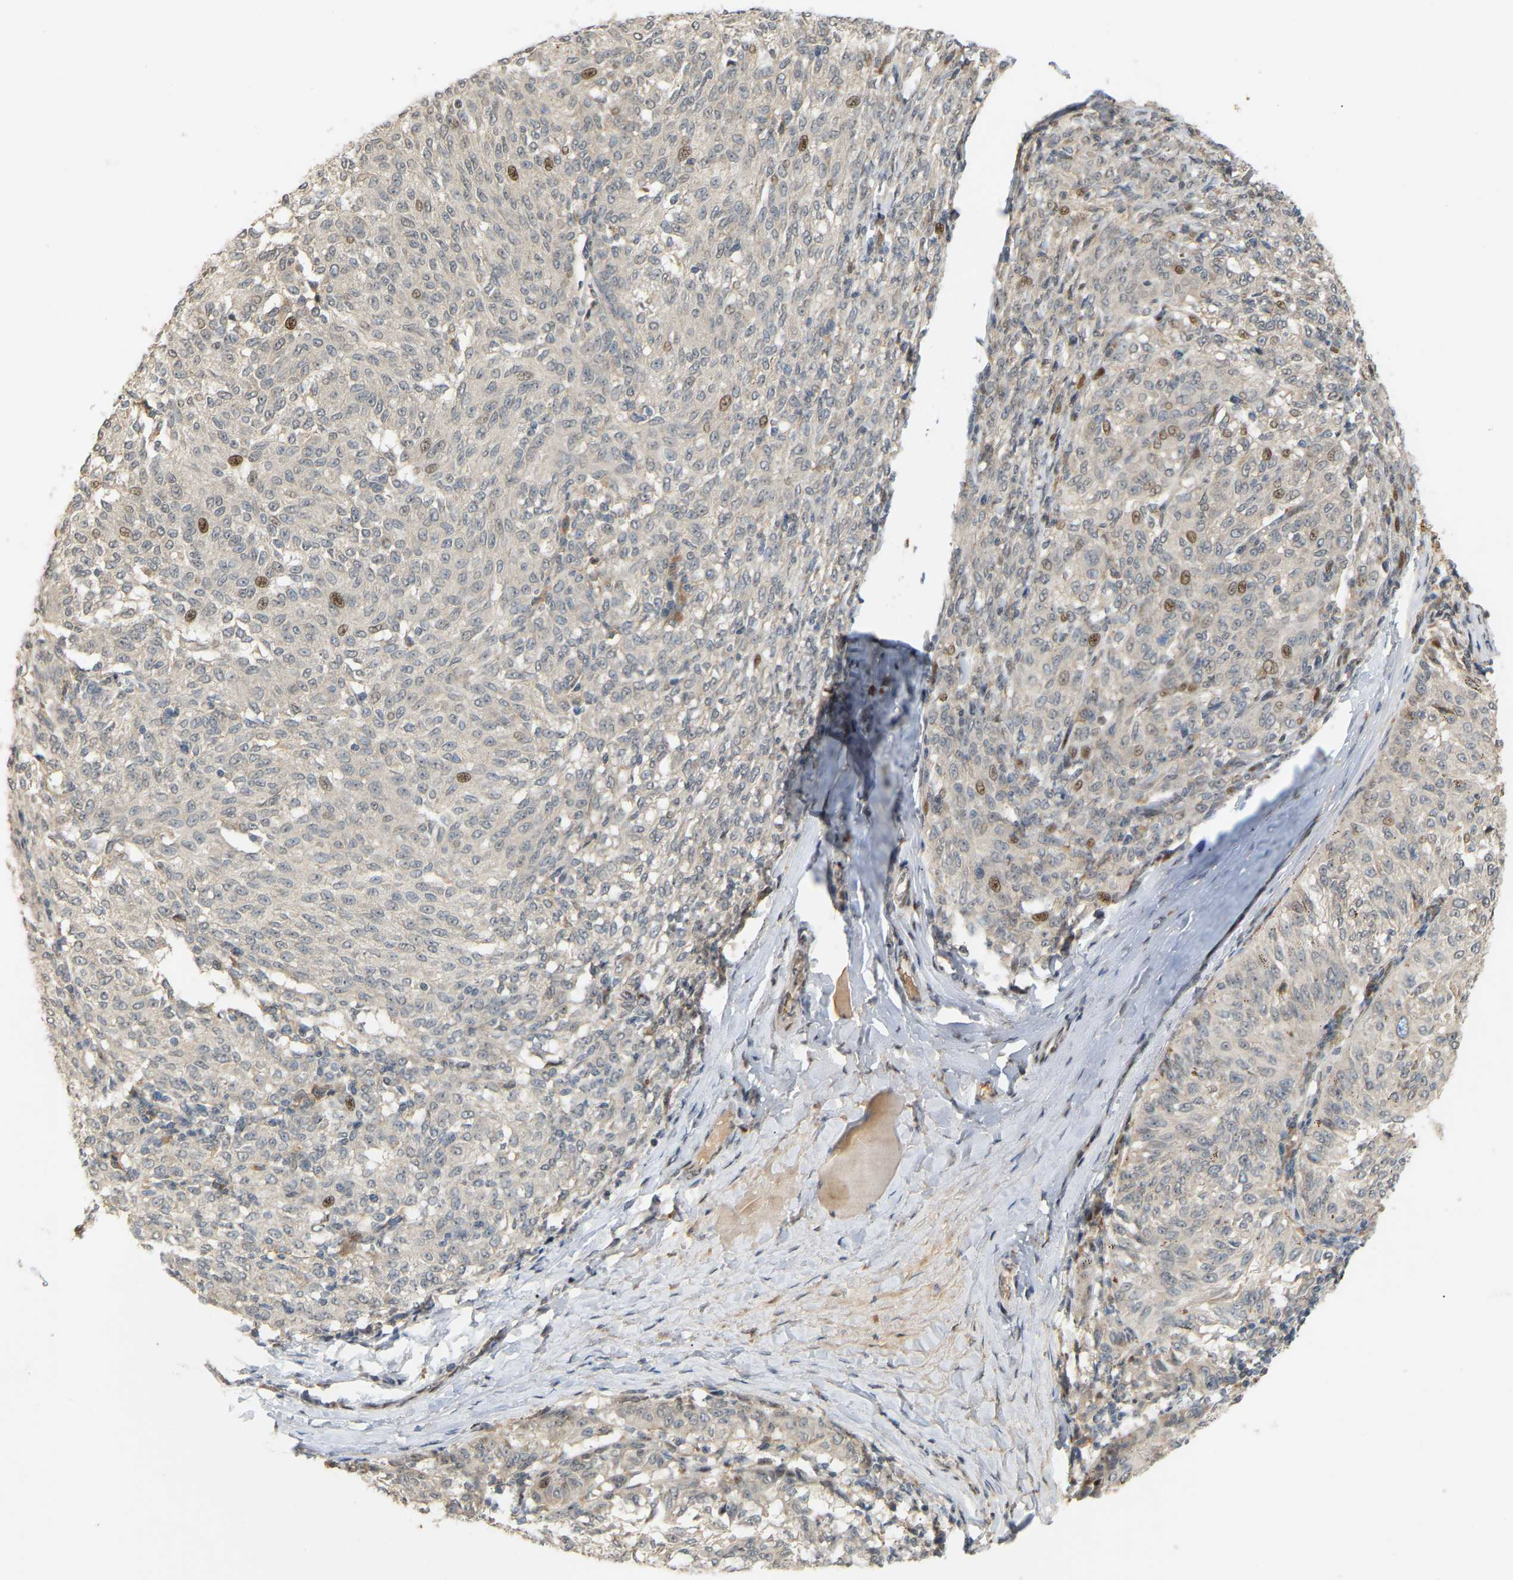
{"staining": {"intensity": "moderate", "quantity": "<25%", "location": "nuclear"}, "tissue": "melanoma", "cell_type": "Tumor cells", "image_type": "cancer", "snomed": [{"axis": "morphology", "description": "Malignant melanoma, NOS"}, {"axis": "topography", "description": "Skin"}], "caption": "Approximately <25% of tumor cells in melanoma show moderate nuclear protein positivity as visualized by brown immunohistochemical staining.", "gene": "PTPN4", "patient": {"sex": "female", "age": 72}}